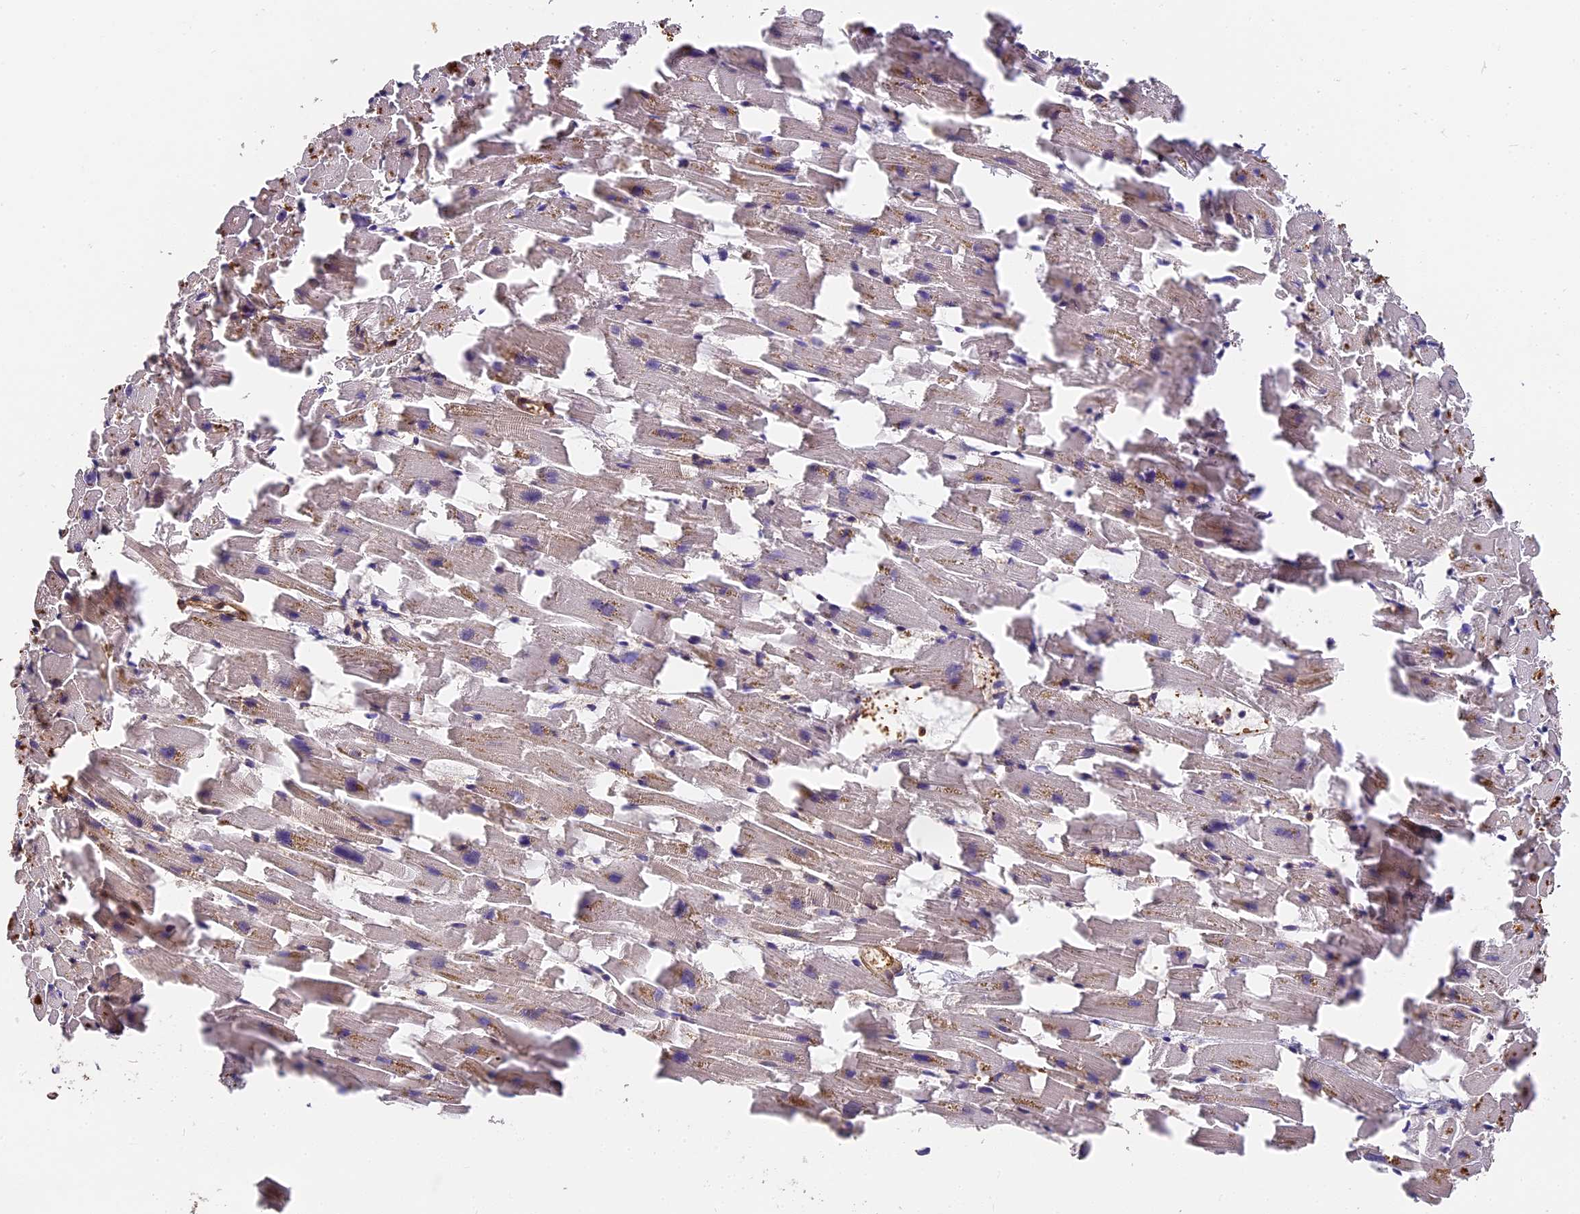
{"staining": {"intensity": "moderate", "quantity": "25%-75%", "location": "cytoplasmic/membranous"}, "tissue": "heart muscle", "cell_type": "Cardiomyocytes", "image_type": "normal", "snomed": [{"axis": "morphology", "description": "Normal tissue, NOS"}, {"axis": "topography", "description": "Heart"}], "caption": "Cardiomyocytes display medium levels of moderate cytoplasmic/membranous positivity in approximately 25%-75% of cells in benign human heart muscle. The staining was performed using DAB (3,3'-diaminobenzidine), with brown indicating positive protein expression. Nuclei are stained blue with hematoxylin.", "gene": "MMP15", "patient": {"sex": "female", "age": 64}}